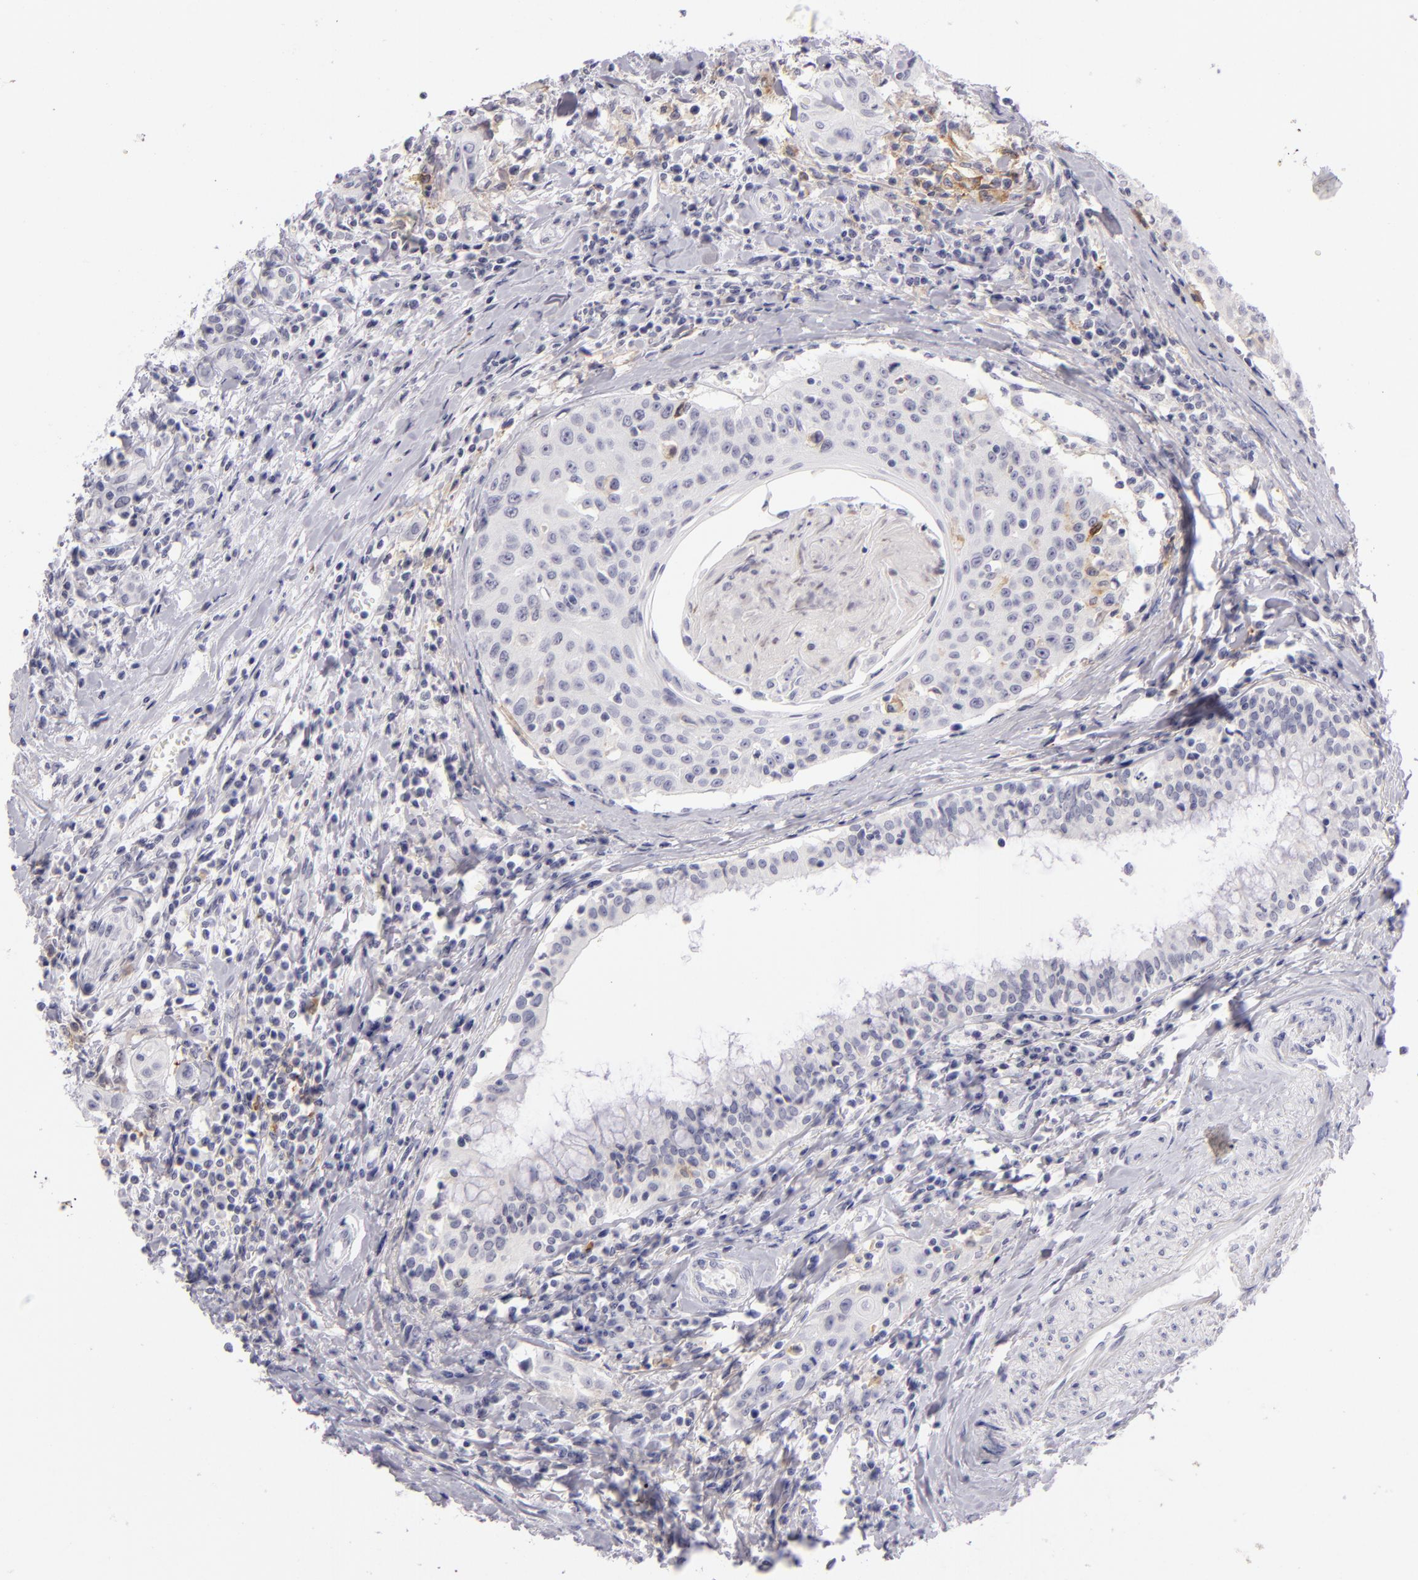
{"staining": {"intensity": "negative", "quantity": "none", "location": "none"}, "tissue": "head and neck cancer", "cell_type": "Tumor cells", "image_type": "cancer", "snomed": [{"axis": "morphology", "description": "Squamous cell carcinoma, NOS"}, {"axis": "morphology", "description": "Squamous cell carcinoma, metastatic, NOS"}, {"axis": "topography", "description": "Lymph node"}, {"axis": "topography", "description": "Salivary gland"}, {"axis": "topography", "description": "Head-Neck"}], "caption": "An immunohistochemistry (IHC) histopathology image of head and neck cancer is shown. There is no staining in tumor cells of head and neck cancer.", "gene": "CD40", "patient": {"sex": "female", "age": 74}}